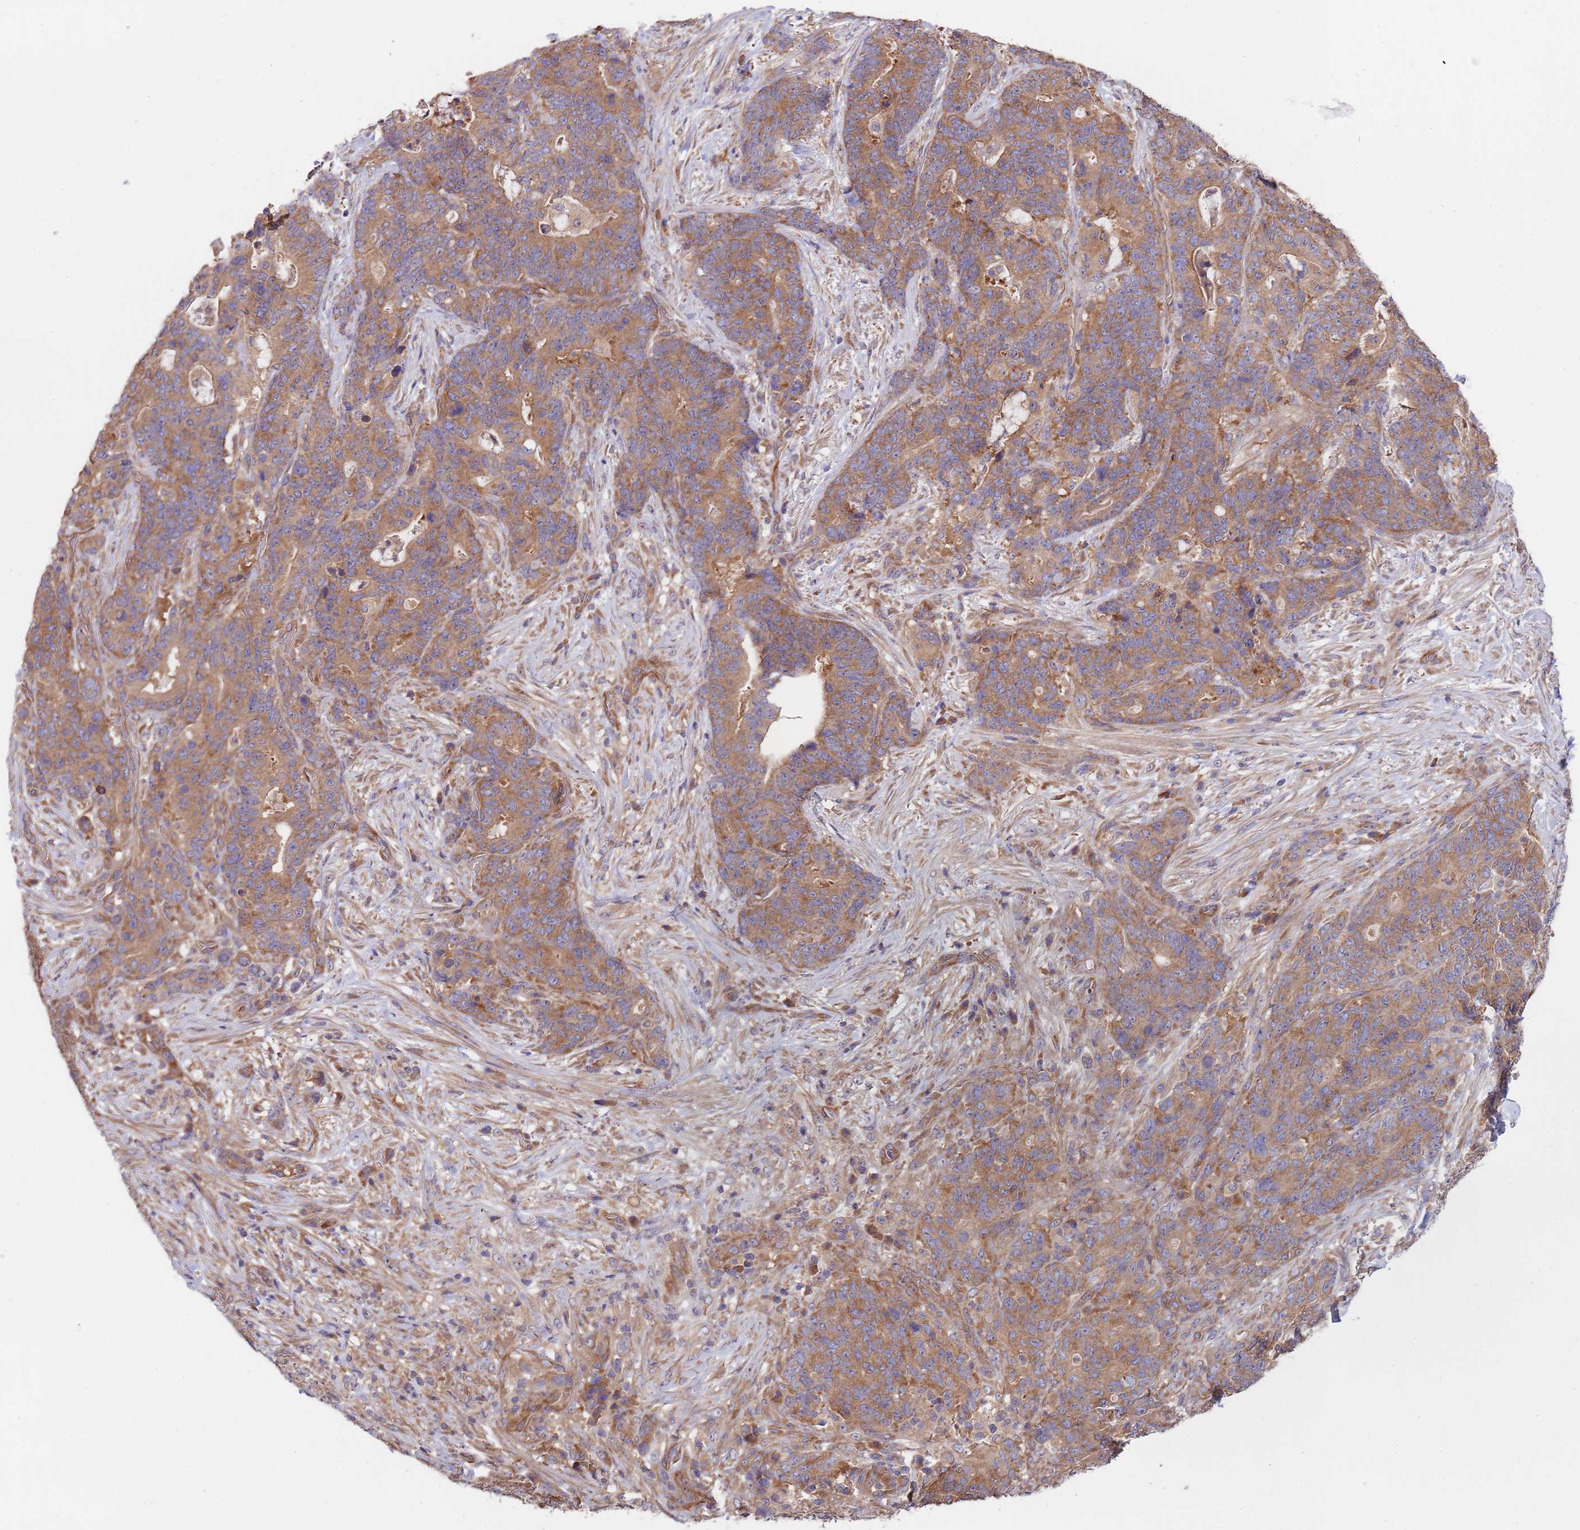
{"staining": {"intensity": "moderate", "quantity": ">75%", "location": "cytoplasmic/membranous"}, "tissue": "stomach cancer", "cell_type": "Tumor cells", "image_type": "cancer", "snomed": [{"axis": "morphology", "description": "Normal tissue, NOS"}, {"axis": "morphology", "description": "Adenocarcinoma, NOS"}, {"axis": "topography", "description": "Stomach"}], "caption": "This photomicrograph shows immunohistochemistry staining of stomach cancer, with medium moderate cytoplasmic/membranous staining in about >75% of tumor cells.", "gene": "EIF3F", "patient": {"sex": "female", "age": 64}}